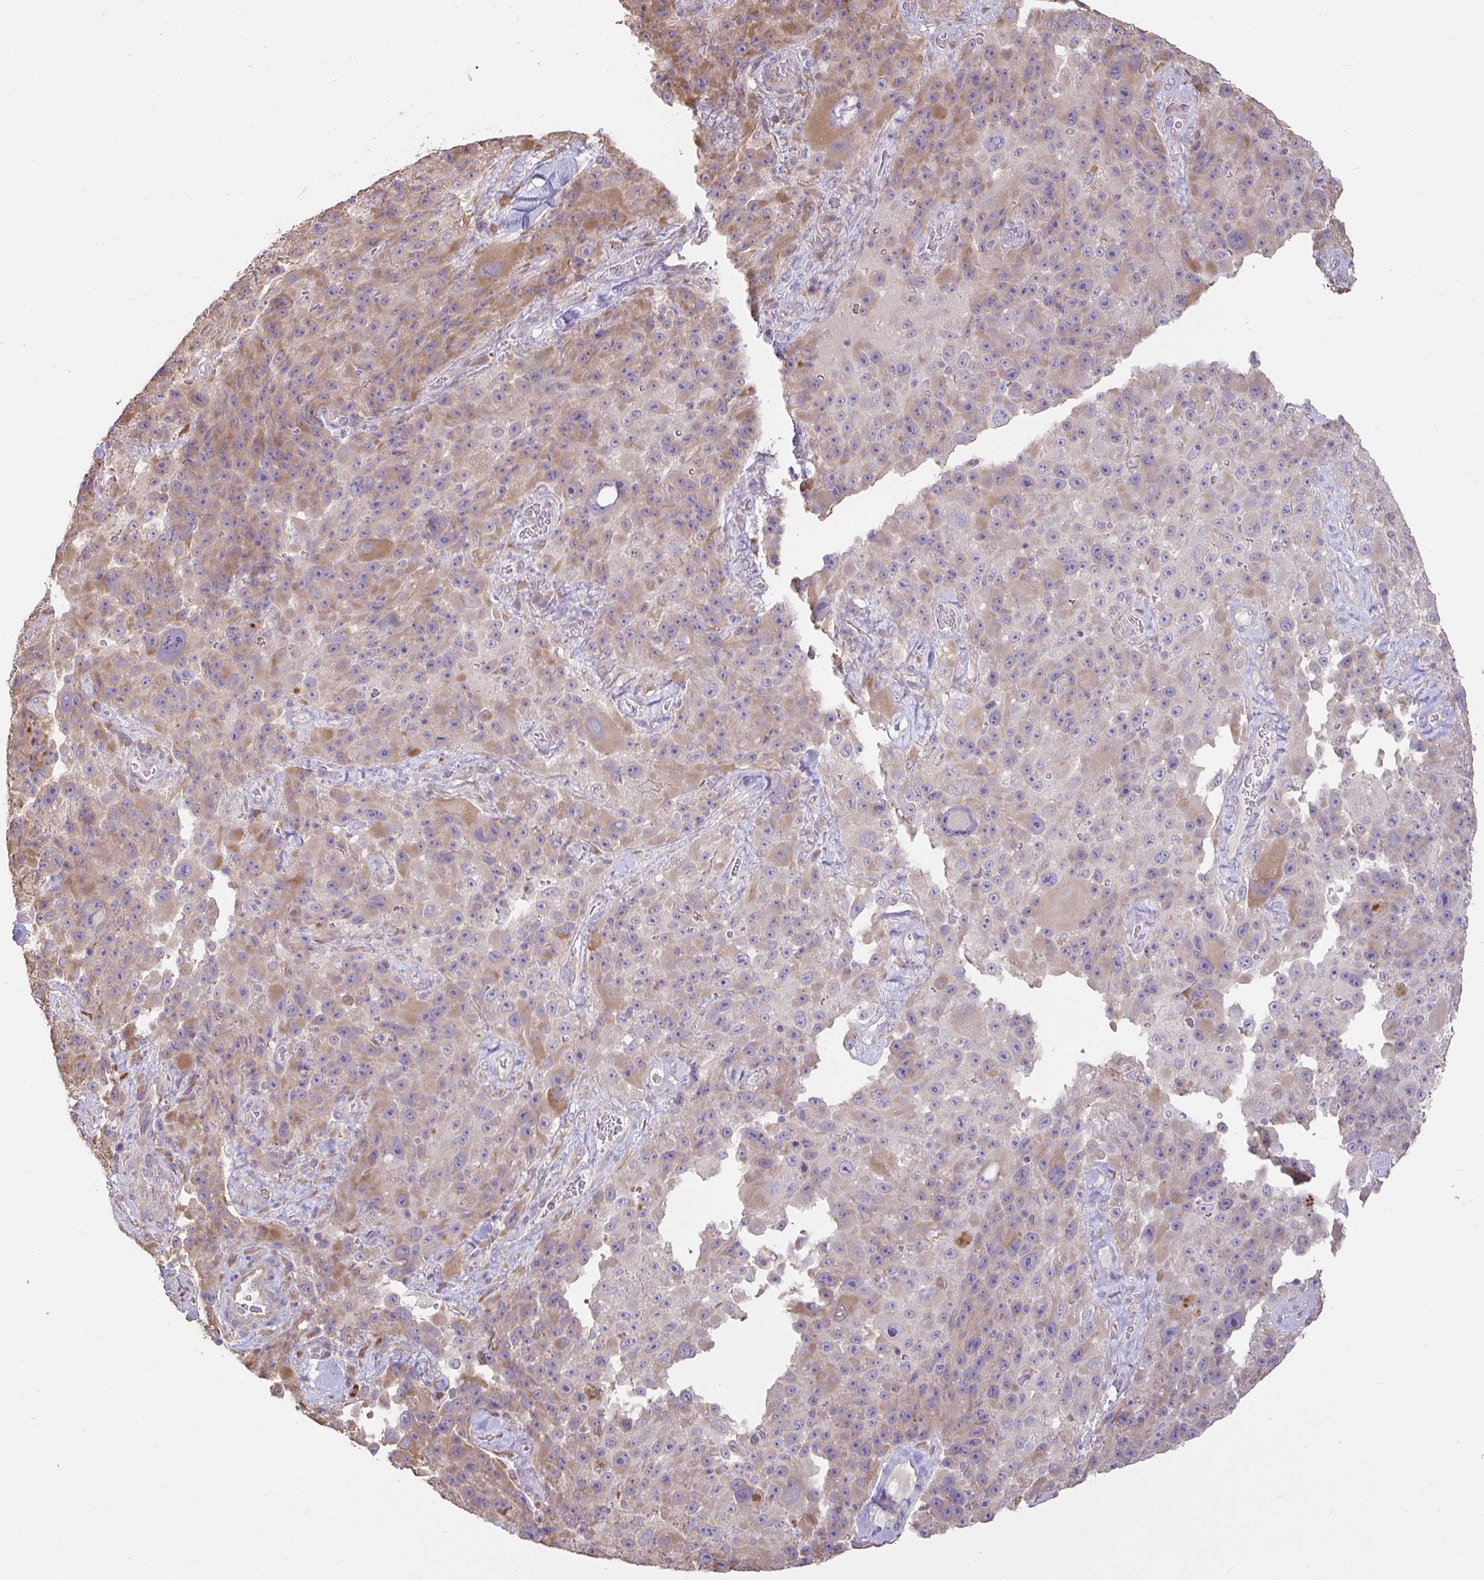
{"staining": {"intensity": "moderate", "quantity": "<25%", "location": "cytoplasmic/membranous"}, "tissue": "melanoma", "cell_type": "Tumor cells", "image_type": "cancer", "snomed": [{"axis": "morphology", "description": "Malignant melanoma, Metastatic site"}, {"axis": "topography", "description": "Lymph node"}], "caption": "Protein staining shows moderate cytoplasmic/membranous staining in about <25% of tumor cells in melanoma.", "gene": "BRINP3", "patient": {"sex": "male", "age": 62}}